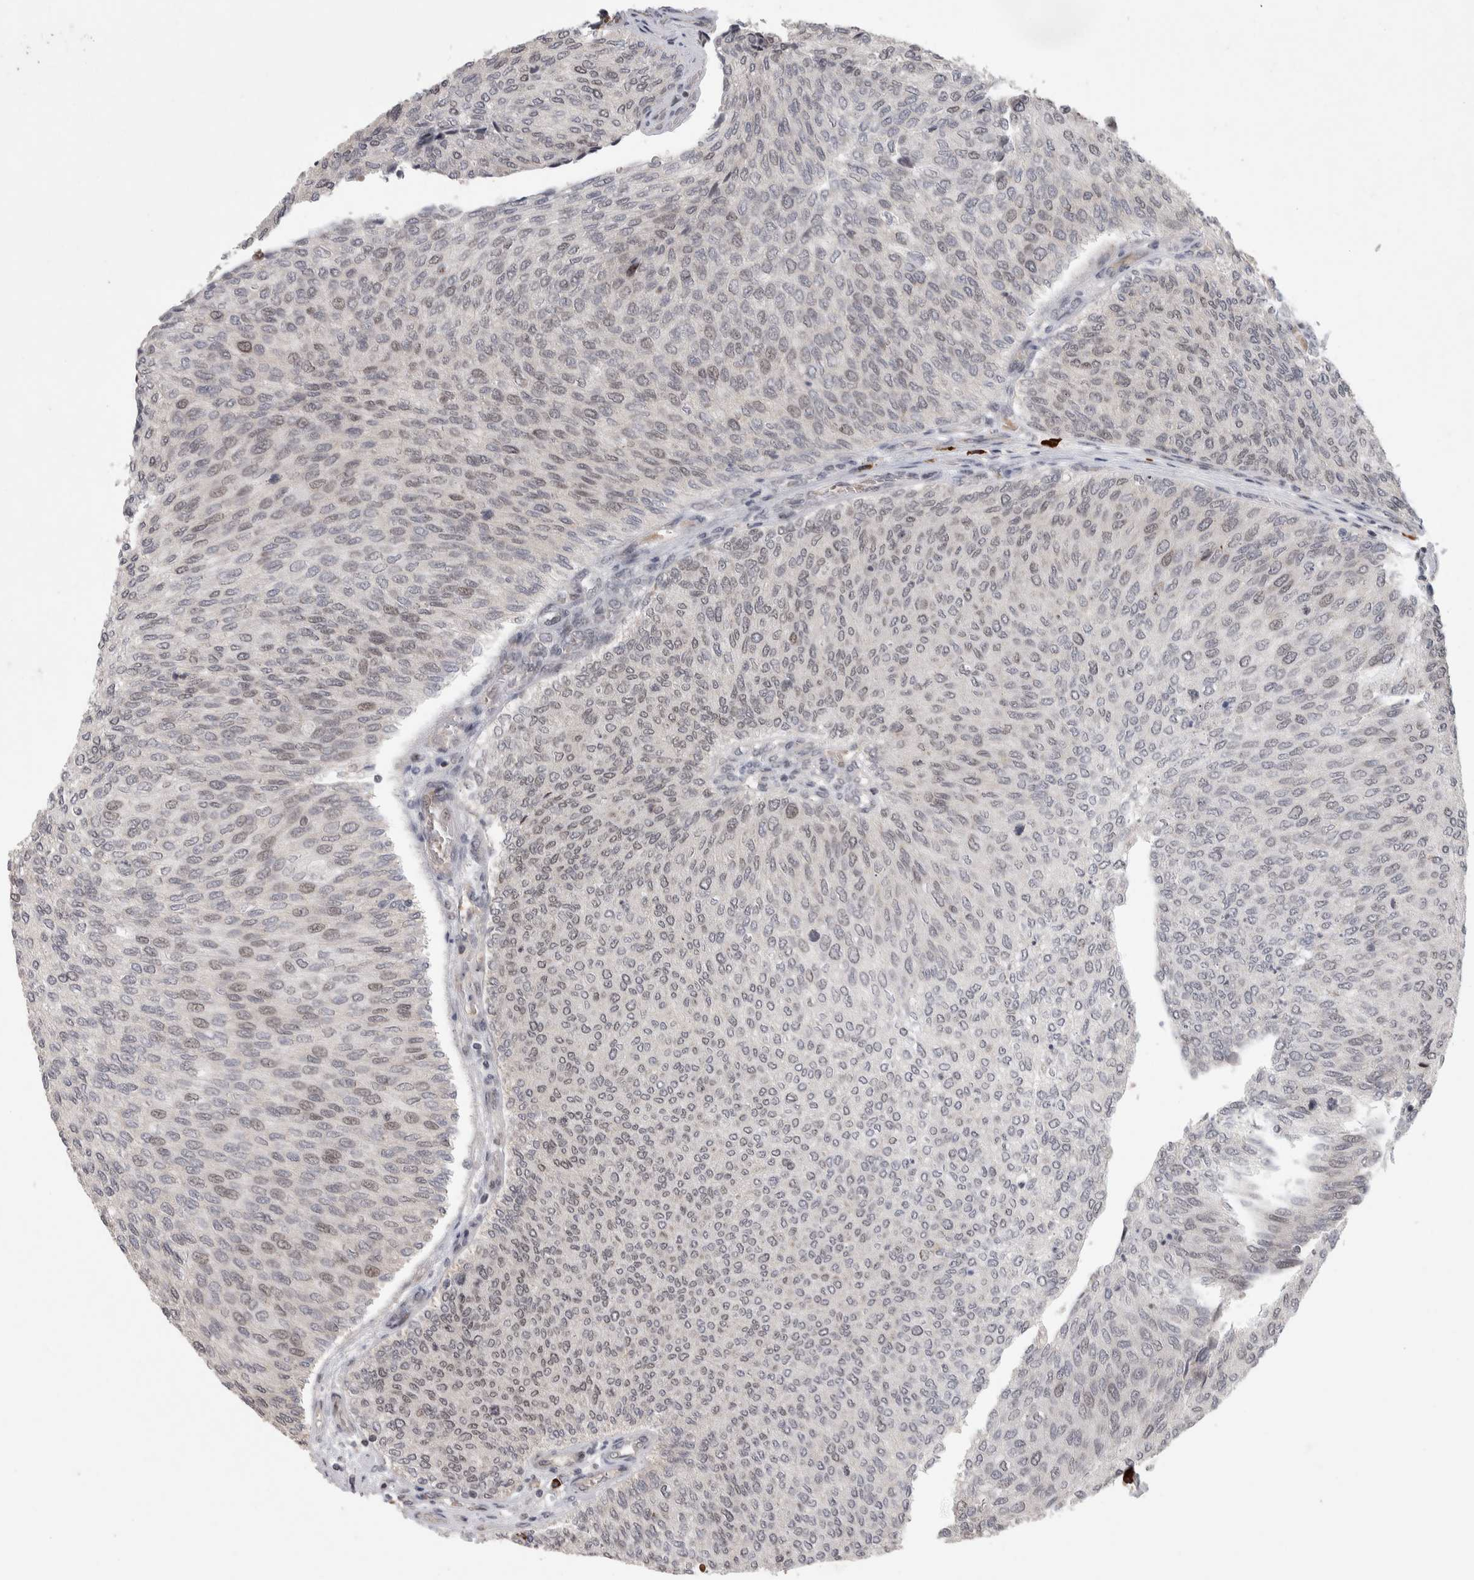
{"staining": {"intensity": "weak", "quantity": "<25%", "location": "nuclear"}, "tissue": "urothelial cancer", "cell_type": "Tumor cells", "image_type": "cancer", "snomed": [{"axis": "morphology", "description": "Urothelial carcinoma, Low grade"}, {"axis": "topography", "description": "Urinary bladder"}], "caption": "A histopathology image of urothelial cancer stained for a protein displays no brown staining in tumor cells.", "gene": "ZNF592", "patient": {"sex": "female", "age": 79}}